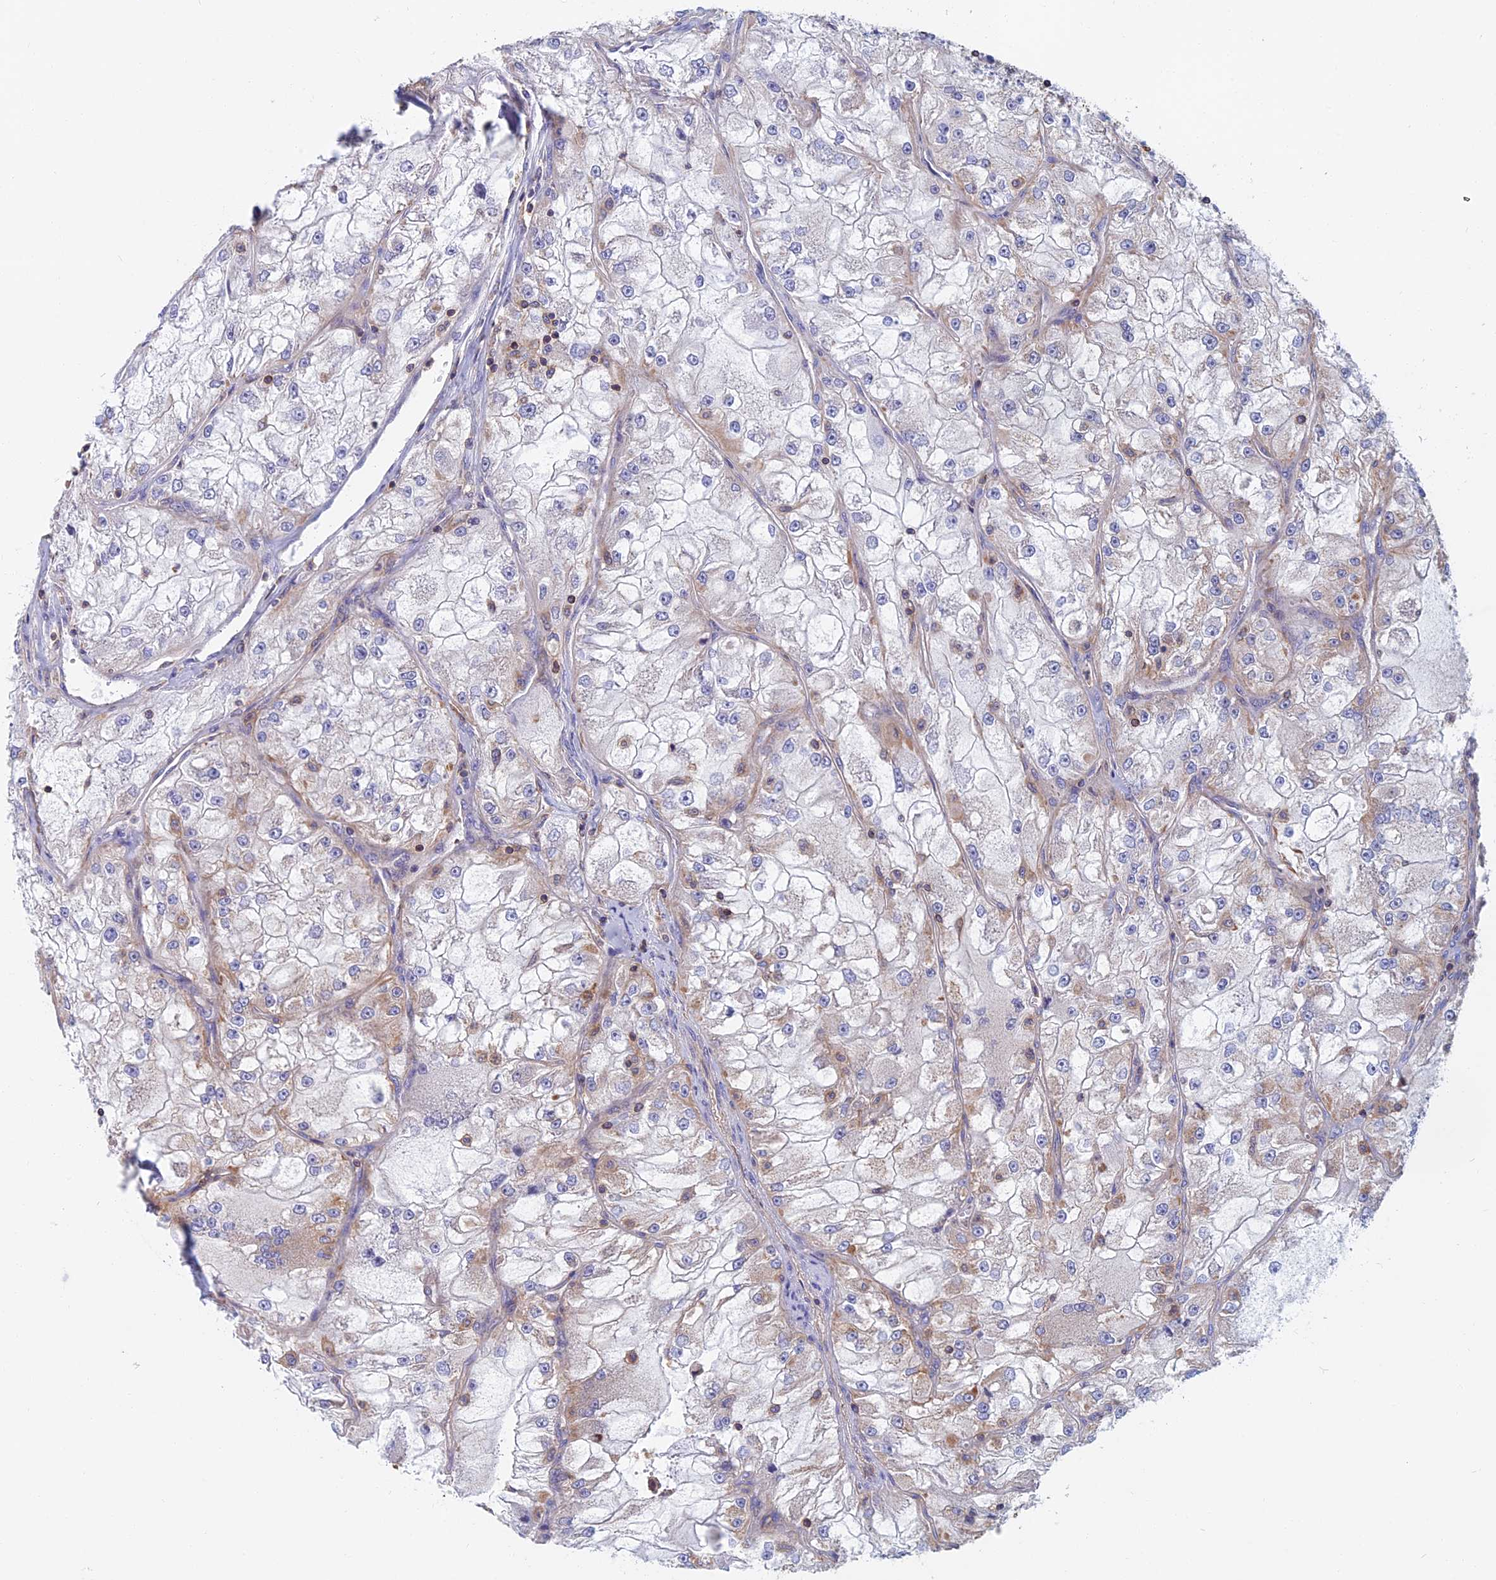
{"staining": {"intensity": "negative", "quantity": "none", "location": "none"}, "tissue": "renal cancer", "cell_type": "Tumor cells", "image_type": "cancer", "snomed": [{"axis": "morphology", "description": "Adenocarcinoma, NOS"}, {"axis": "topography", "description": "Kidney"}], "caption": "Immunohistochemistry of human renal cancer (adenocarcinoma) displays no staining in tumor cells. (Brightfield microscopy of DAB (3,3'-diaminobenzidine) immunohistochemistry at high magnification).", "gene": "HSD17B8", "patient": {"sex": "female", "age": 72}}